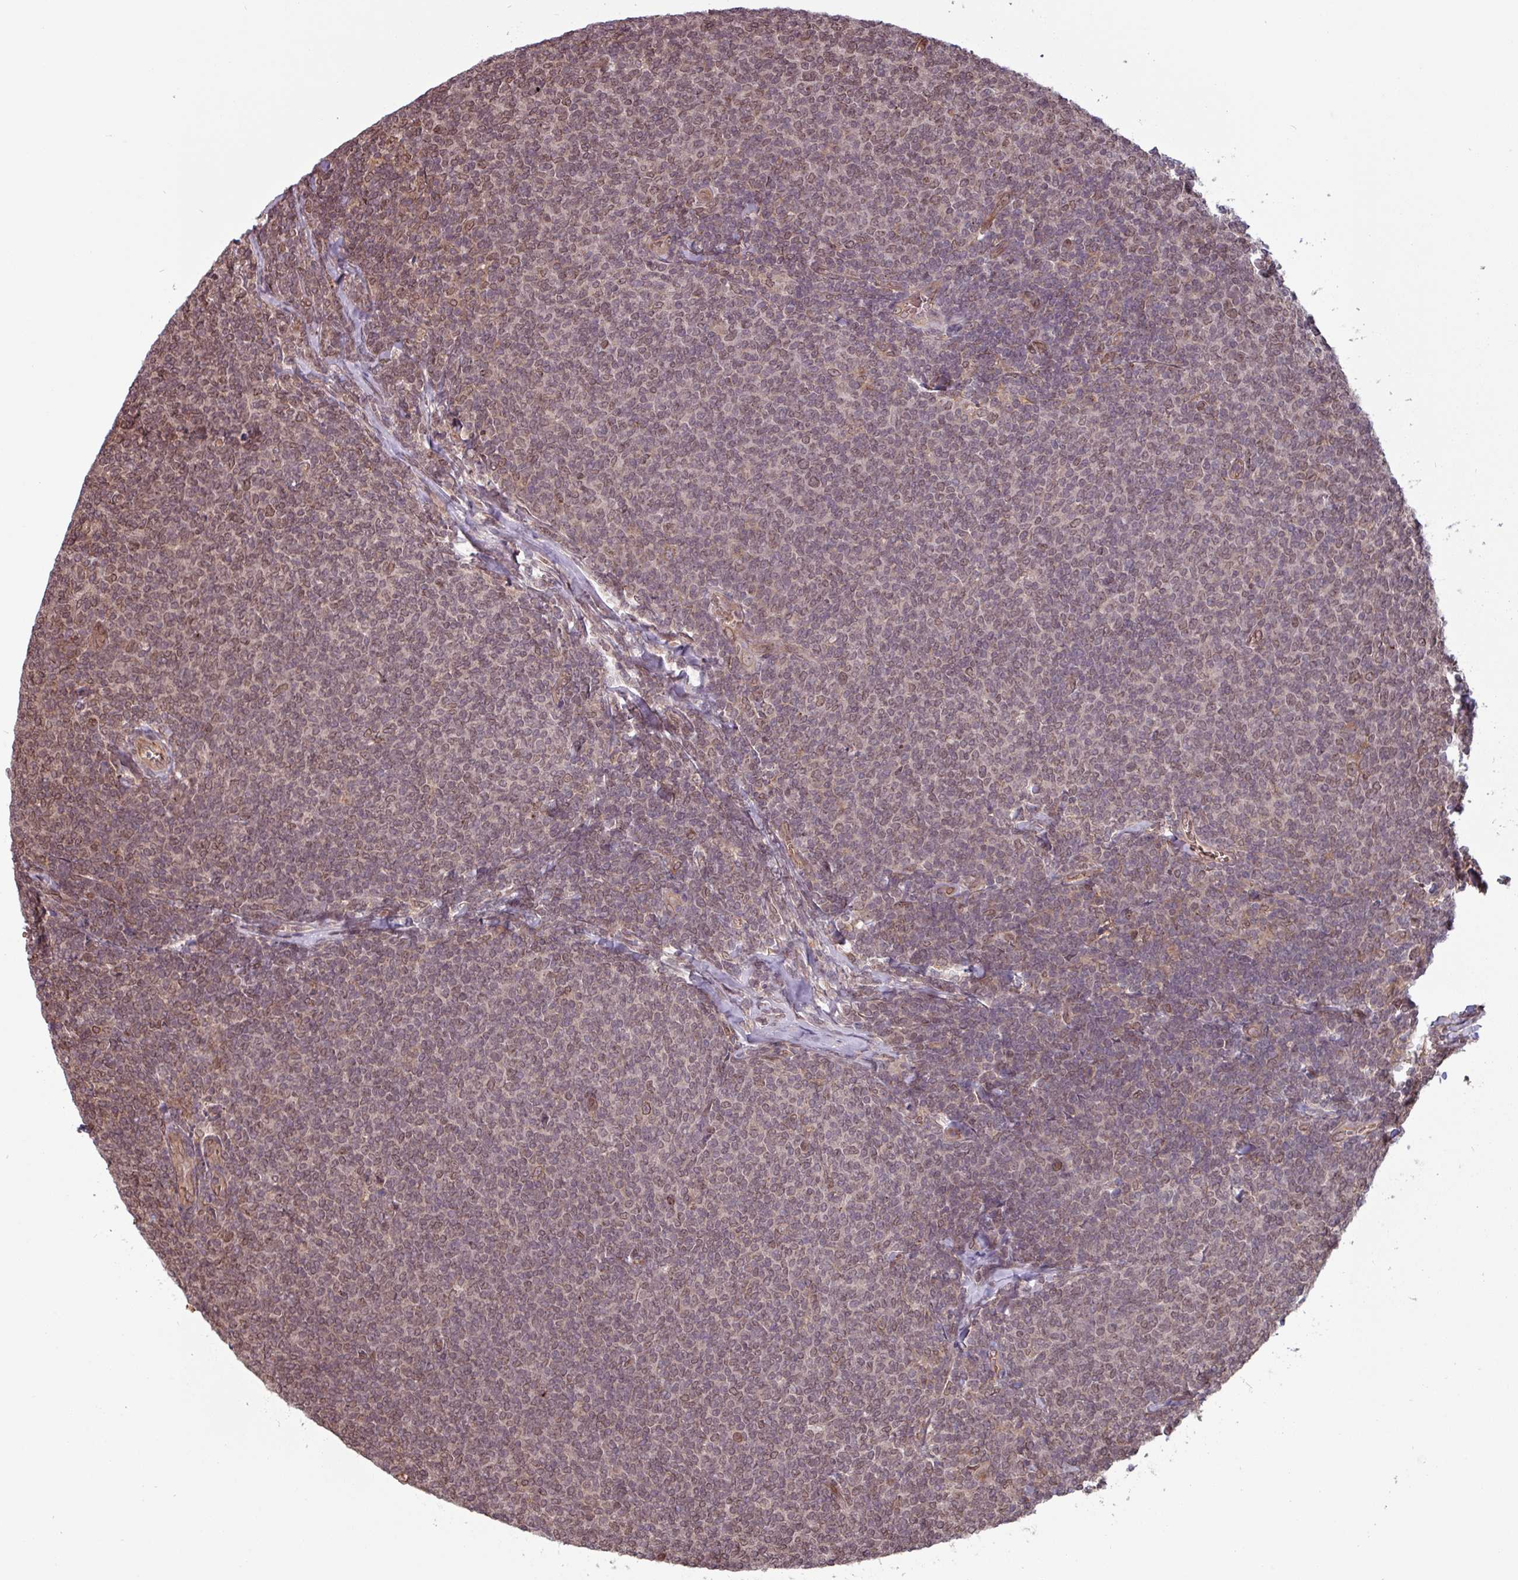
{"staining": {"intensity": "weak", "quantity": "25%-75%", "location": "nuclear"}, "tissue": "lymphoma", "cell_type": "Tumor cells", "image_type": "cancer", "snomed": [{"axis": "morphology", "description": "Malignant lymphoma, non-Hodgkin's type, Low grade"}, {"axis": "topography", "description": "Lymph node"}], "caption": "This is an image of immunohistochemistry staining of lymphoma, which shows weak expression in the nuclear of tumor cells.", "gene": "RBM4B", "patient": {"sex": "male", "age": 52}}